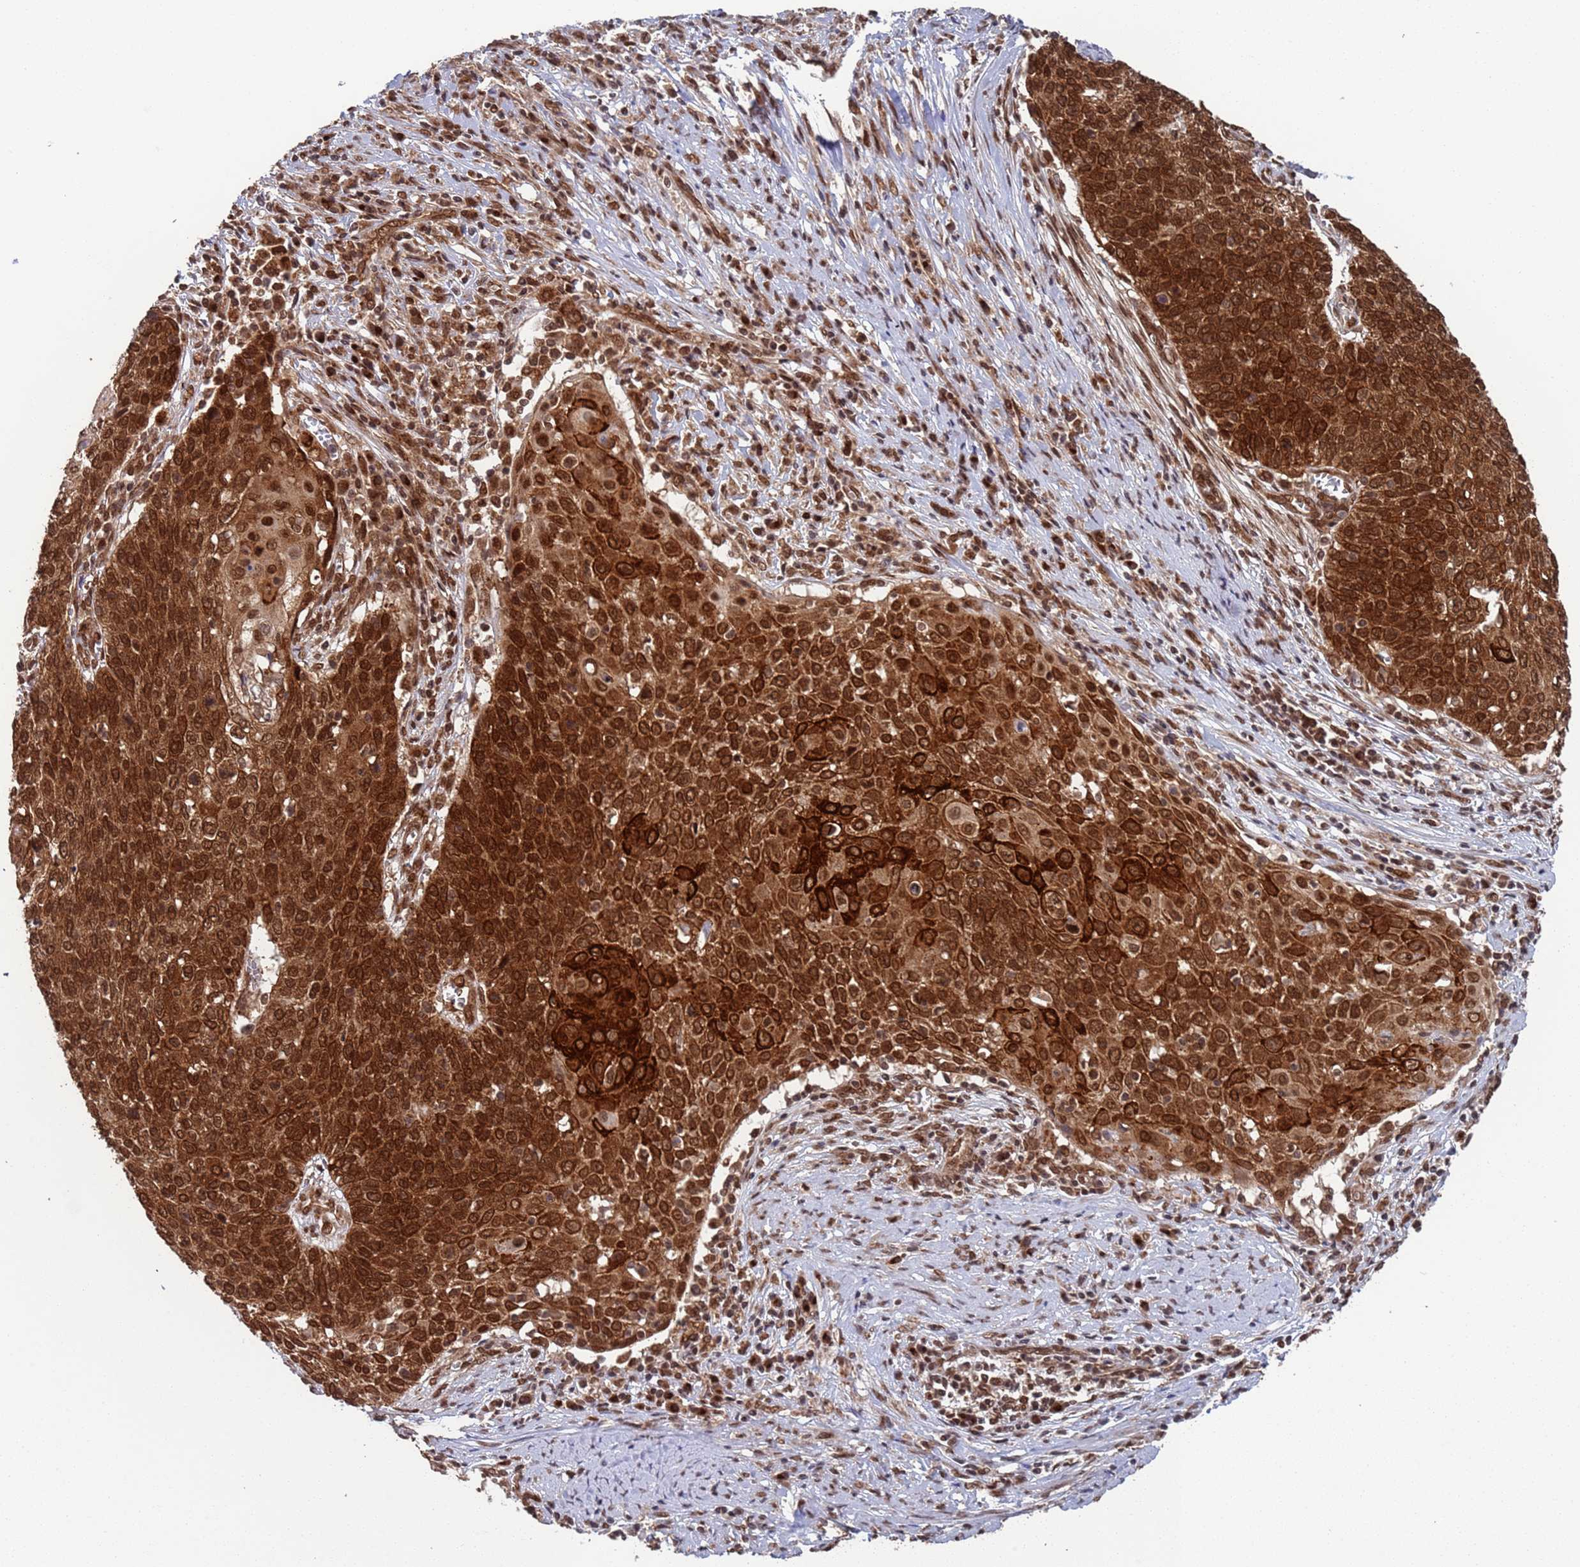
{"staining": {"intensity": "strong", "quantity": ">75%", "location": "cytoplasmic/membranous,nuclear"}, "tissue": "cervical cancer", "cell_type": "Tumor cells", "image_type": "cancer", "snomed": [{"axis": "morphology", "description": "Squamous cell carcinoma, NOS"}, {"axis": "topography", "description": "Cervix"}], "caption": "Cervical squamous cell carcinoma stained with DAB IHC reveals high levels of strong cytoplasmic/membranous and nuclear expression in approximately >75% of tumor cells. (DAB (3,3'-diaminobenzidine) = brown stain, brightfield microscopy at high magnification).", "gene": "FUBP3", "patient": {"sex": "female", "age": 39}}